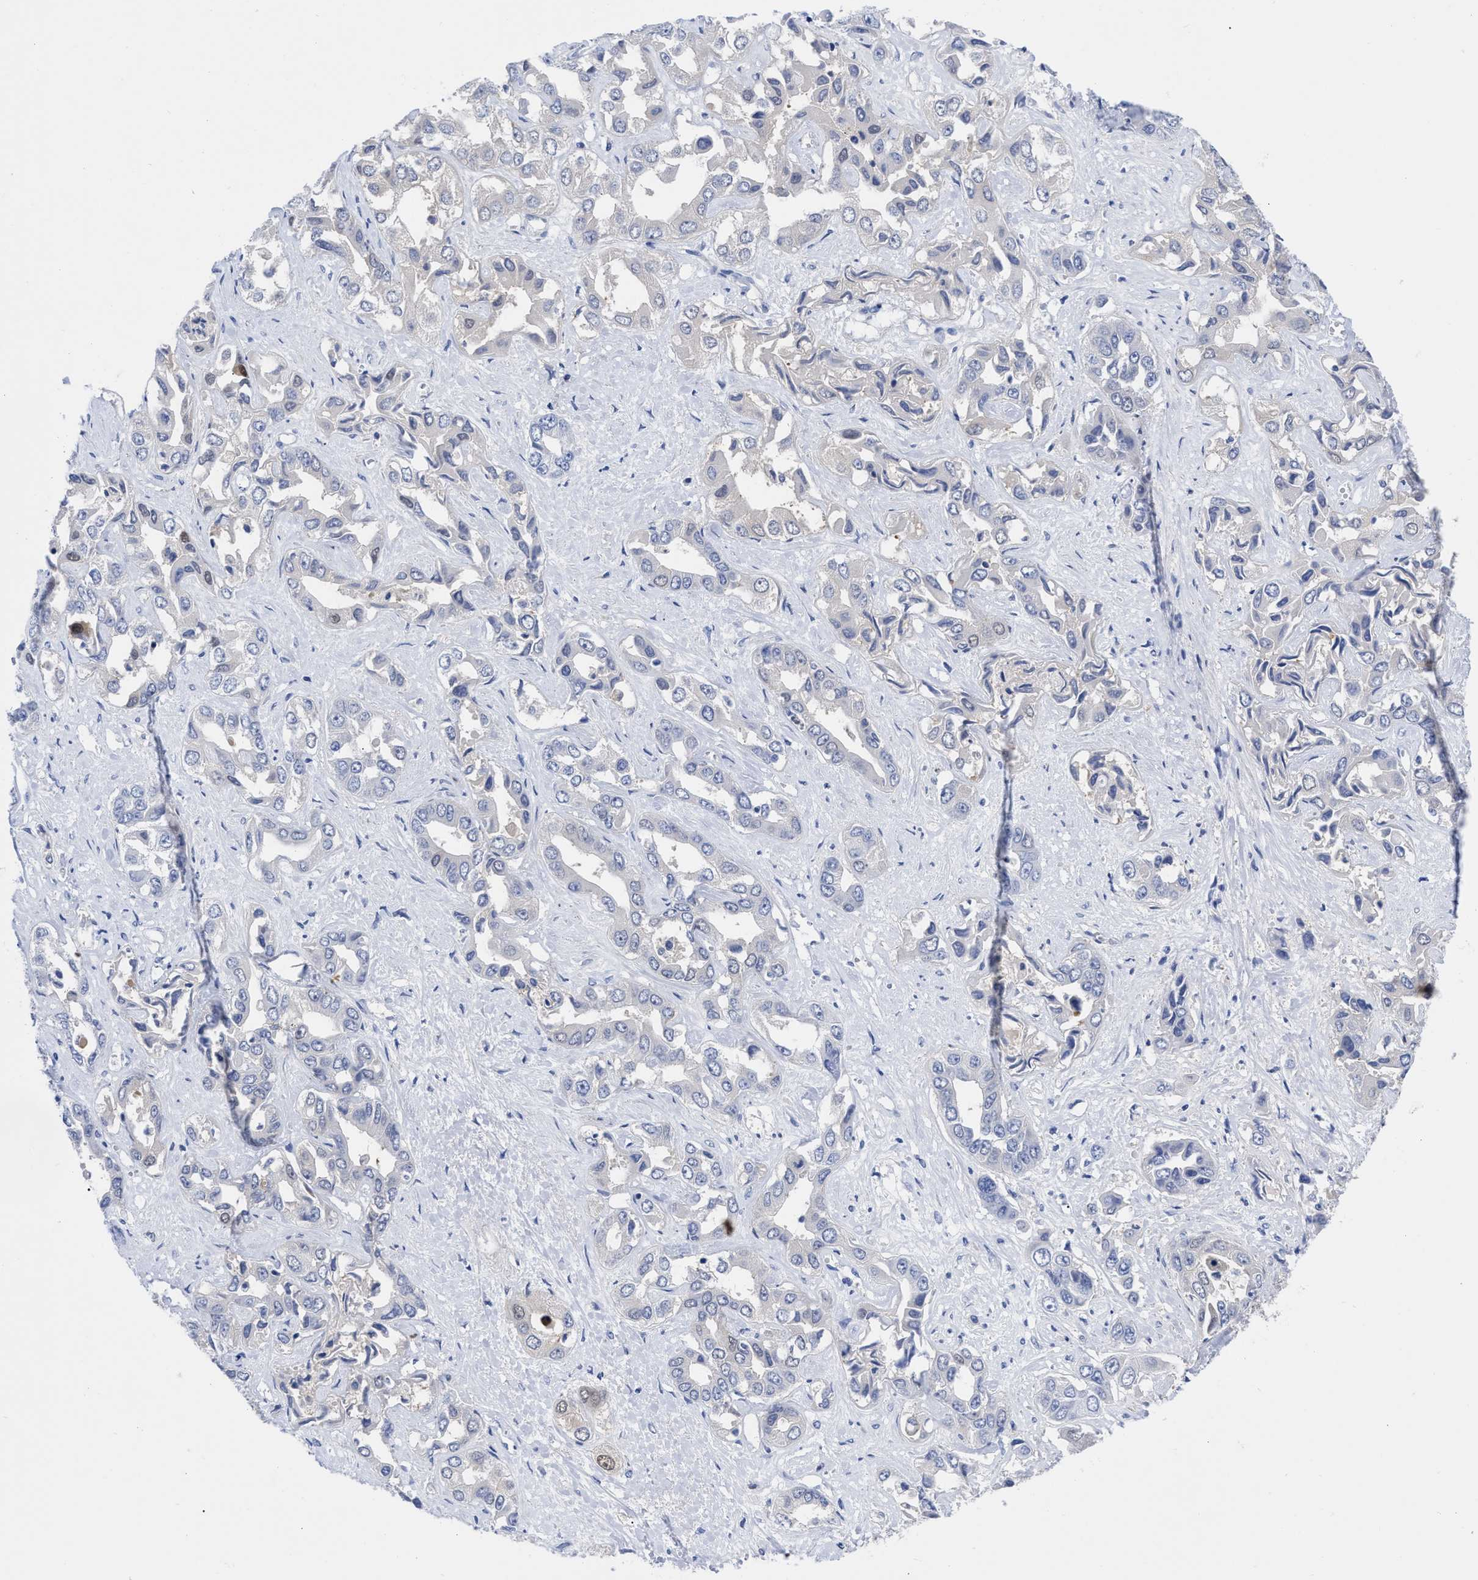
{"staining": {"intensity": "negative", "quantity": "none", "location": "none"}, "tissue": "liver cancer", "cell_type": "Tumor cells", "image_type": "cancer", "snomed": [{"axis": "morphology", "description": "Cholangiocarcinoma"}, {"axis": "topography", "description": "Liver"}], "caption": "Immunohistochemical staining of liver cholangiocarcinoma exhibits no significant staining in tumor cells.", "gene": "RBKS", "patient": {"sex": "female", "age": 52}}